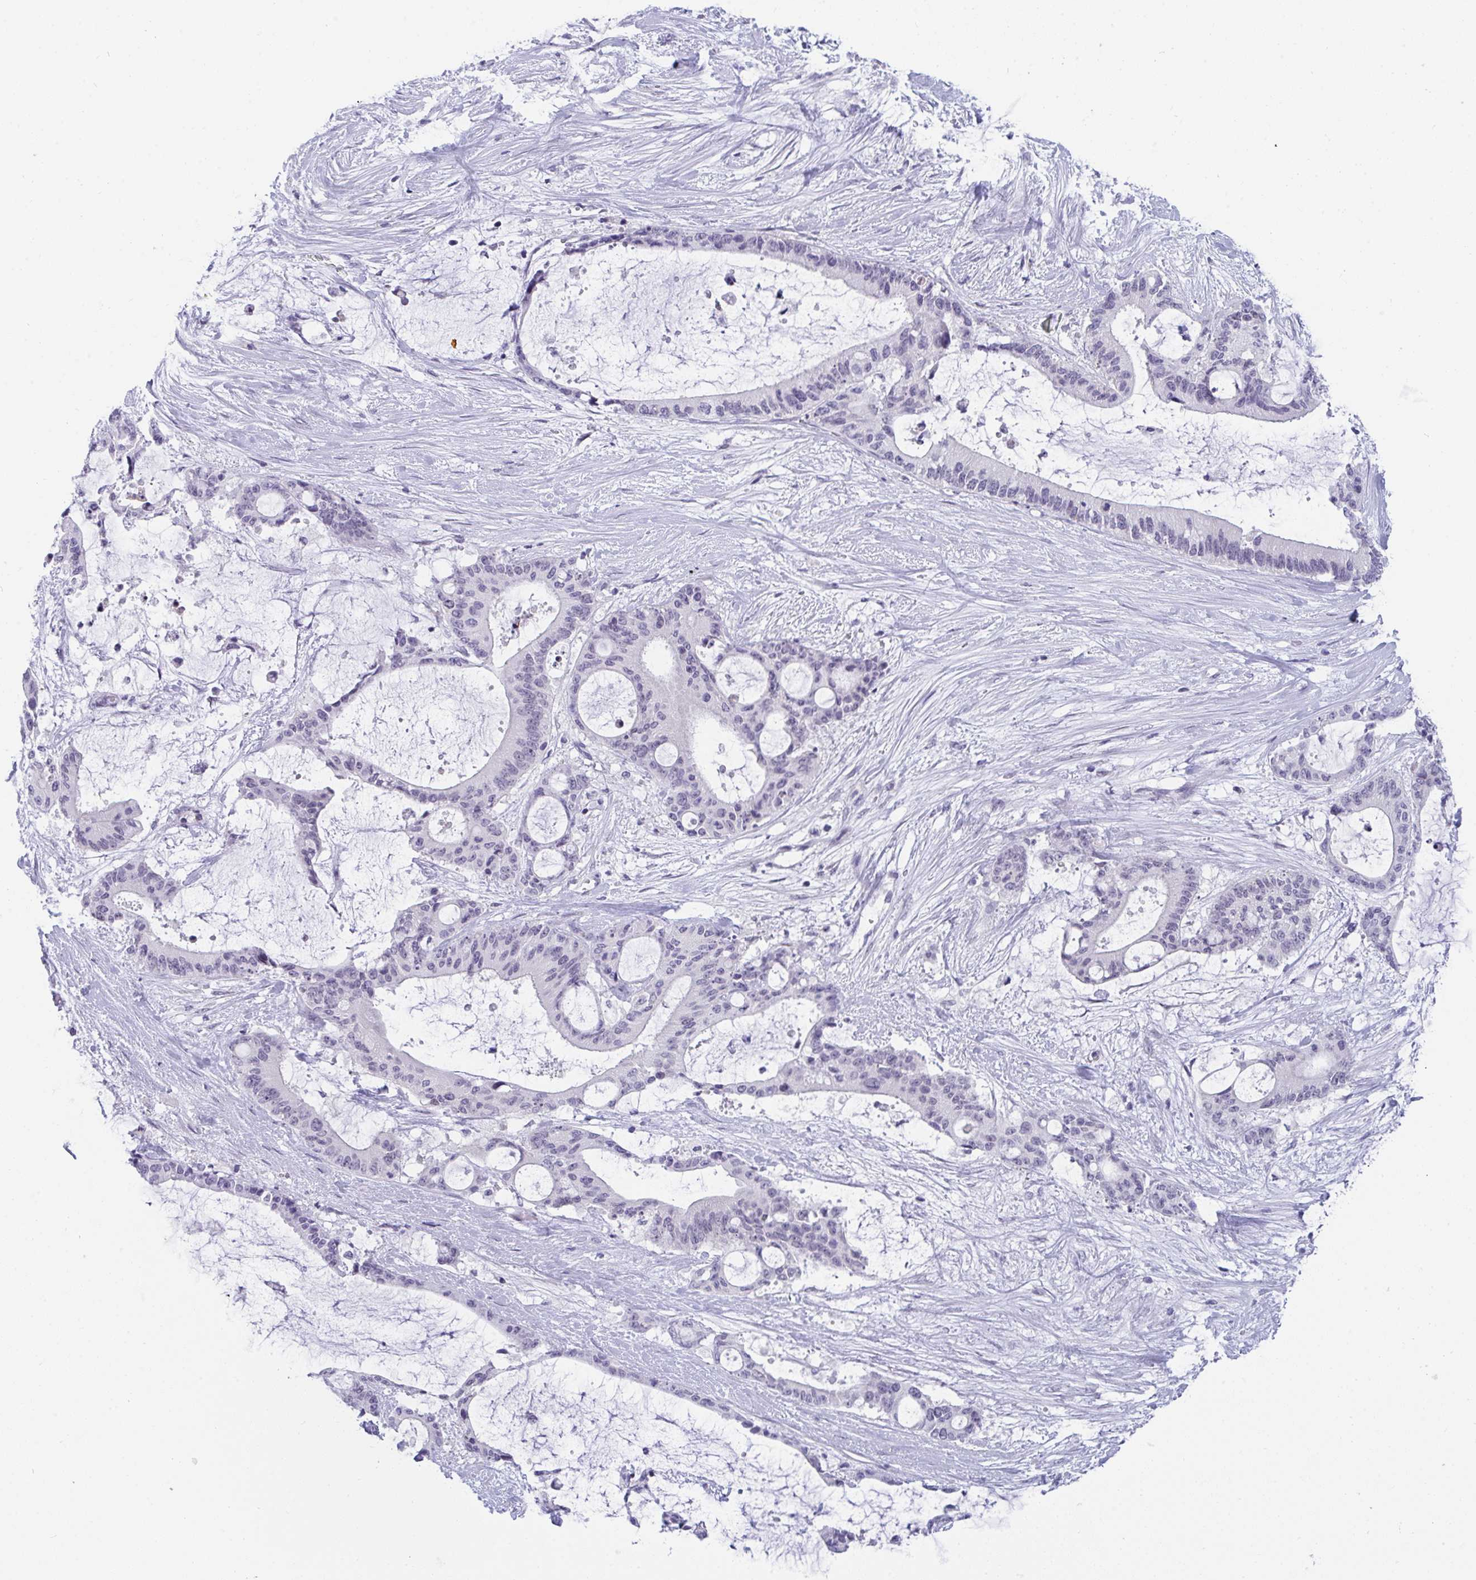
{"staining": {"intensity": "negative", "quantity": "none", "location": "none"}, "tissue": "liver cancer", "cell_type": "Tumor cells", "image_type": "cancer", "snomed": [{"axis": "morphology", "description": "Normal tissue, NOS"}, {"axis": "morphology", "description": "Cholangiocarcinoma"}, {"axis": "topography", "description": "Liver"}, {"axis": "topography", "description": "Peripheral nerve tissue"}], "caption": "This micrograph is of cholangiocarcinoma (liver) stained with immunohistochemistry to label a protein in brown with the nuclei are counter-stained blue. There is no staining in tumor cells.", "gene": "BMAL2", "patient": {"sex": "female", "age": 73}}